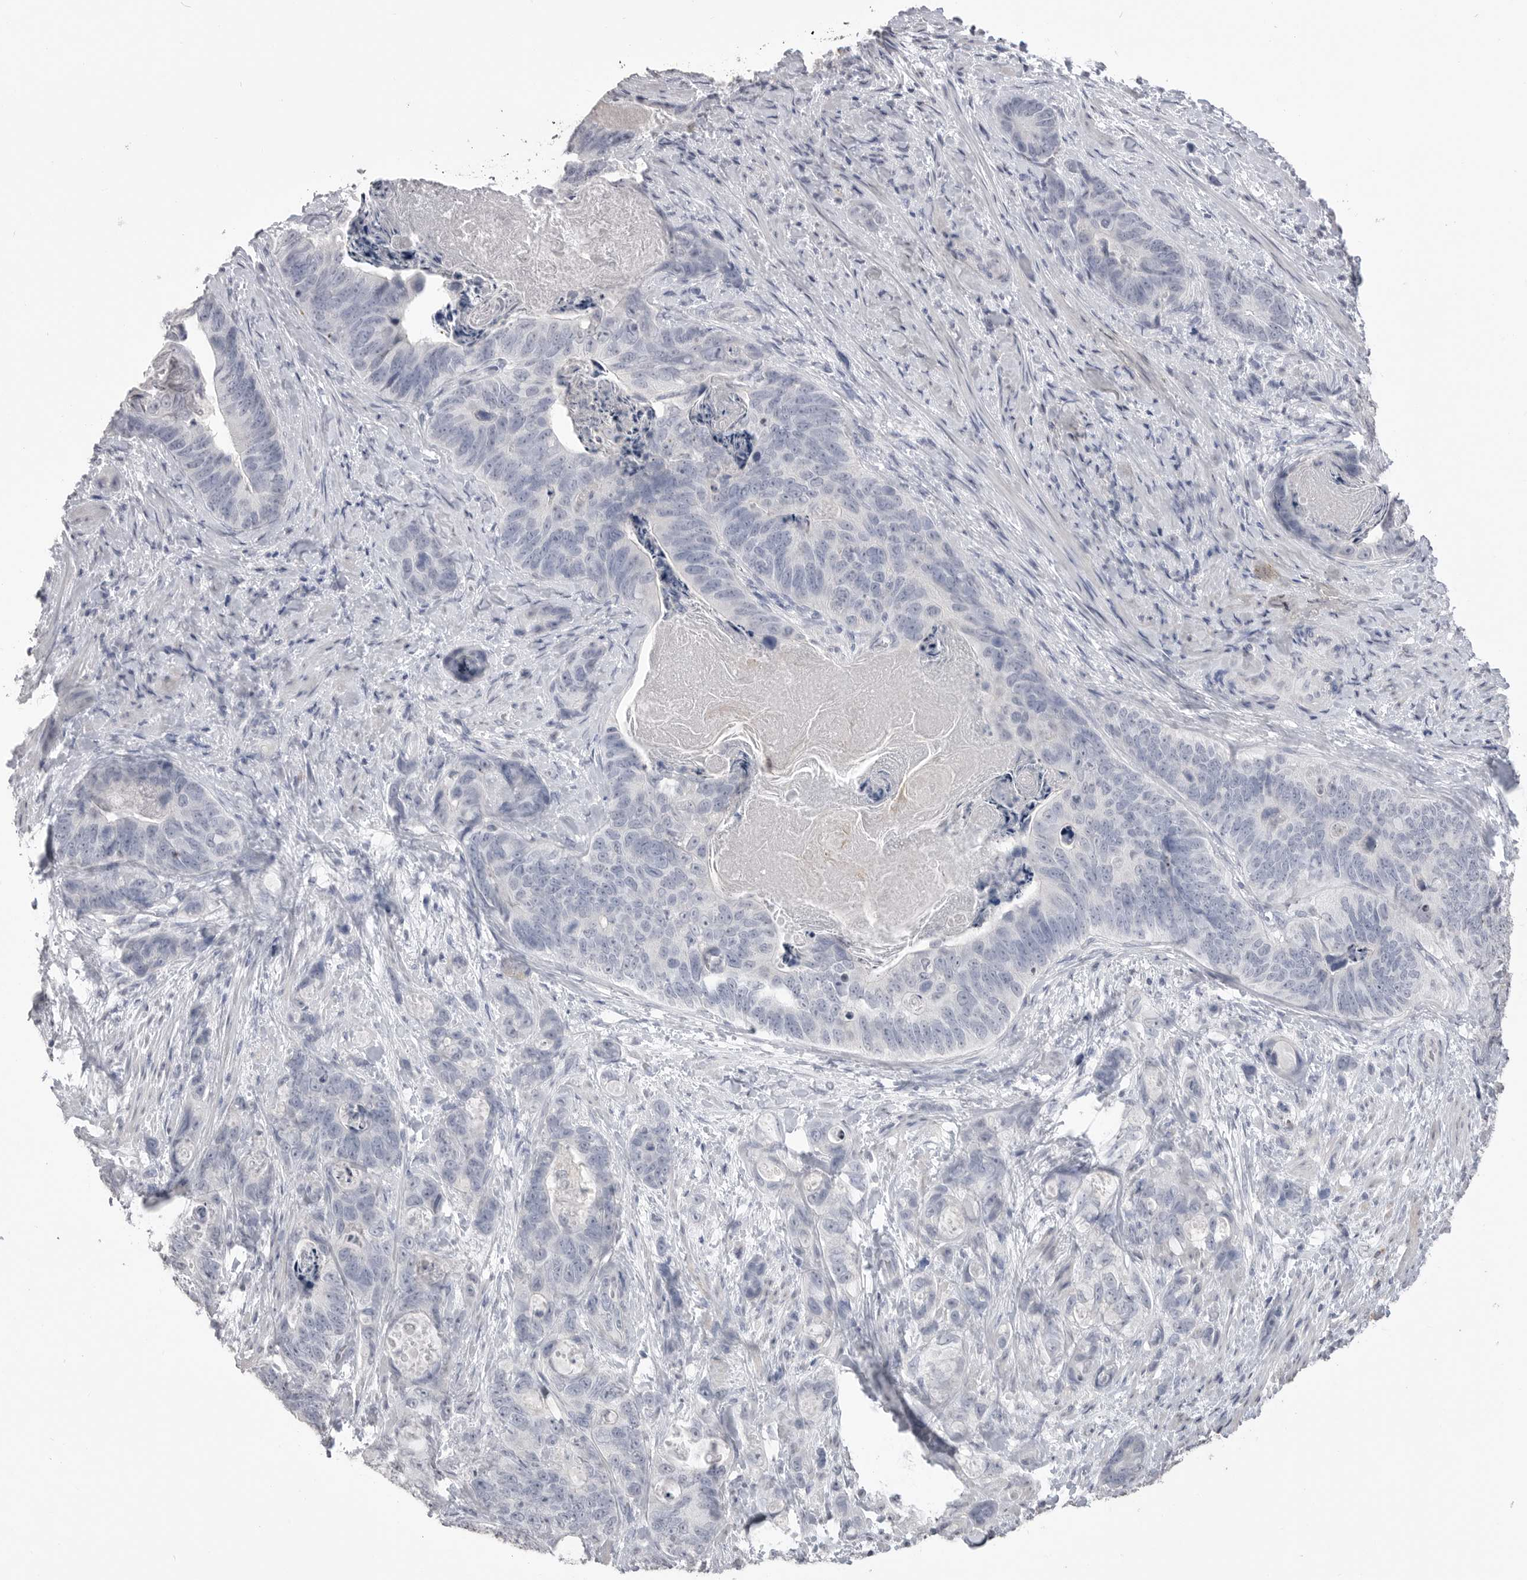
{"staining": {"intensity": "negative", "quantity": "none", "location": "none"}, "tissue": "stomach cancer", "cell_type": "Tumor cells", "image_type": "cancer", "snomed": [{"axis": "morphology", "description": "Normal tissue, NOS"}, {"axis": "morphology", "description": "Adenocarcinoma, NOS"}, {"axis": "topography", "description": "Stomach"}], "caption": "Immunohistochemistry of stomach cancer reveals no staining in tumor cells.", "gene": "ICAM5", "patient": {"sex": "female", "age": 89}}